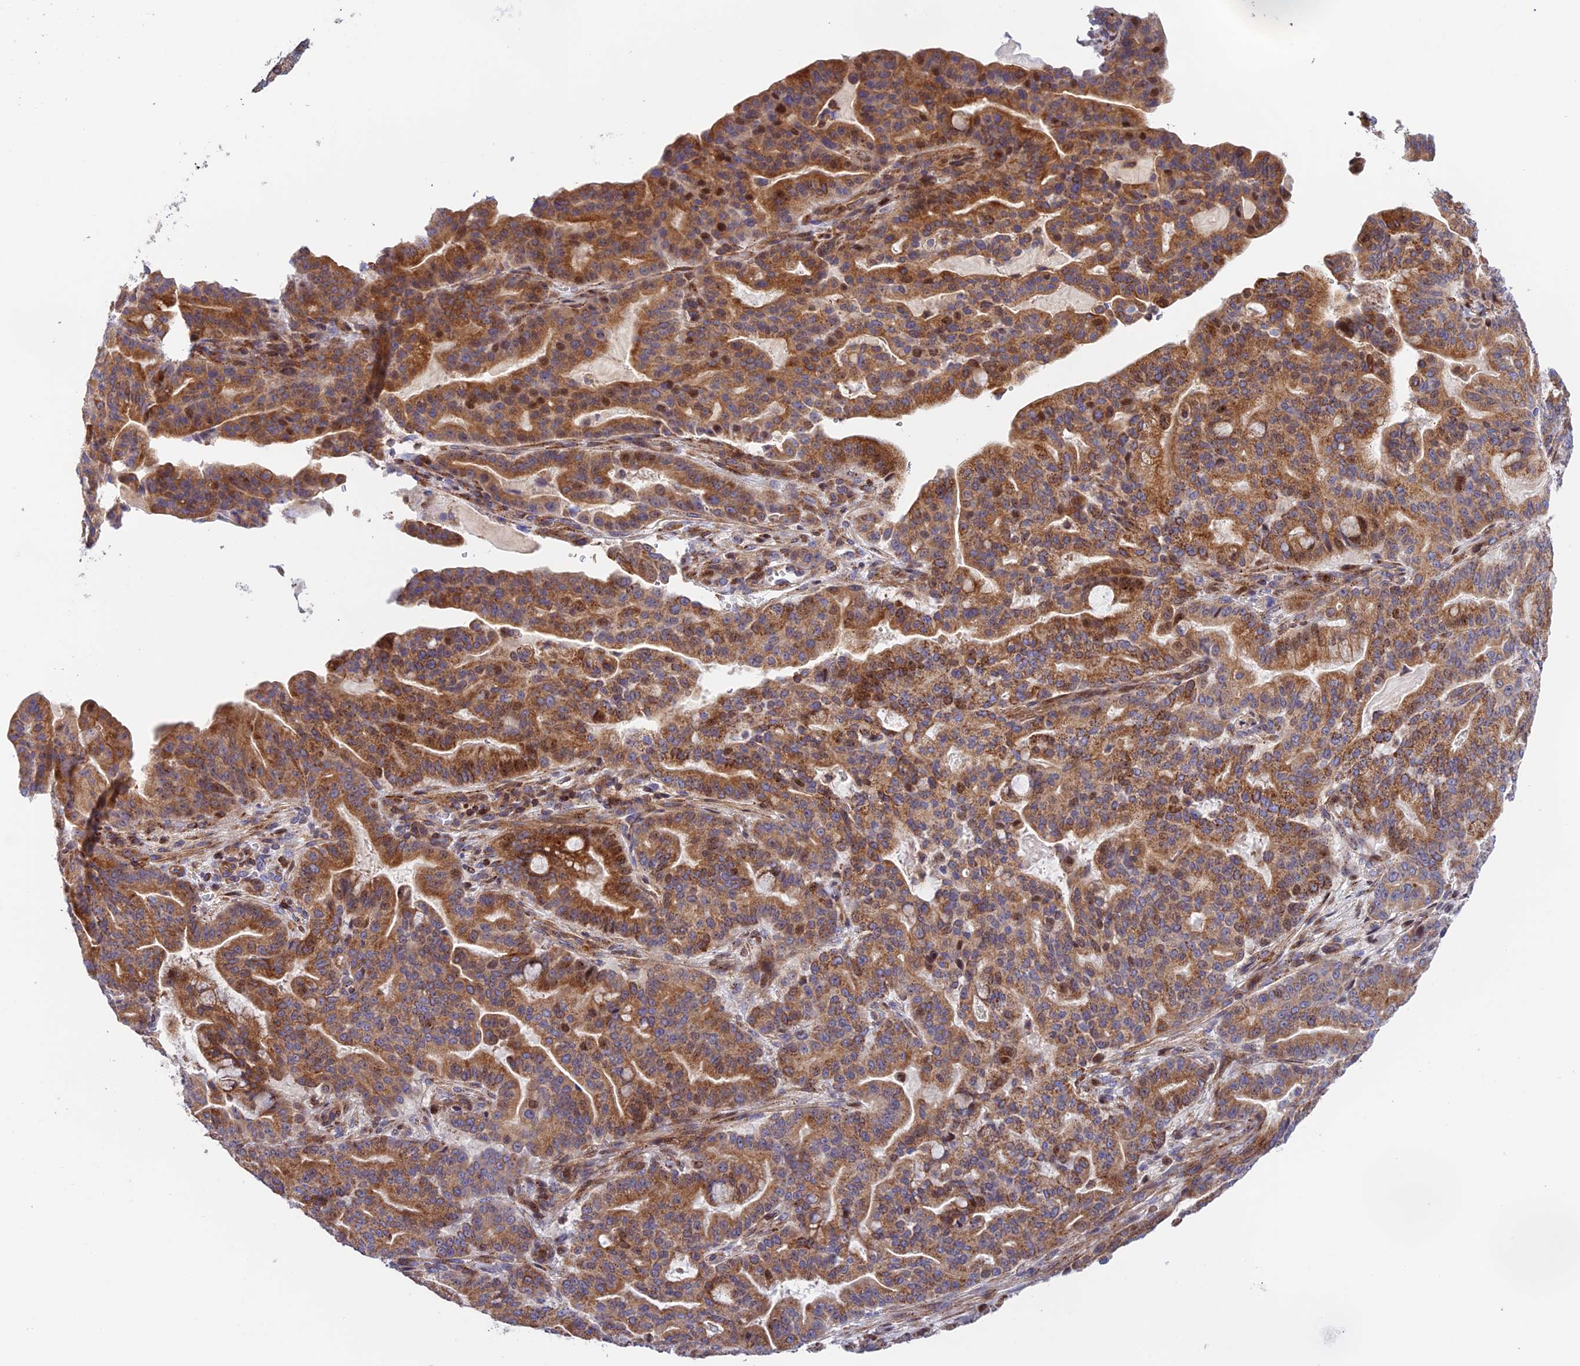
{"staining": {"intensity": "moderate", "quantity": ">75%", "location": "cytoplasmic/membranous"}, "tissue": "pancreatic cancer", "cell_type": "Tumor cells", "image_type": "cancer", "snomed": [{"axis": "morphology", "description": "Adenocarcinoma, NOS"}, {"axis": "topography", "description": "Pancreas"}], "caption": "The histopathology image shows staining of pancreatic cancer (adenocarcinoma), revealing moderate cytoplasmic/membranous protein staining (brown color) within tumor cells.", "gene": "PRIM1", "patient": {"sex": "male", "age": 63}}